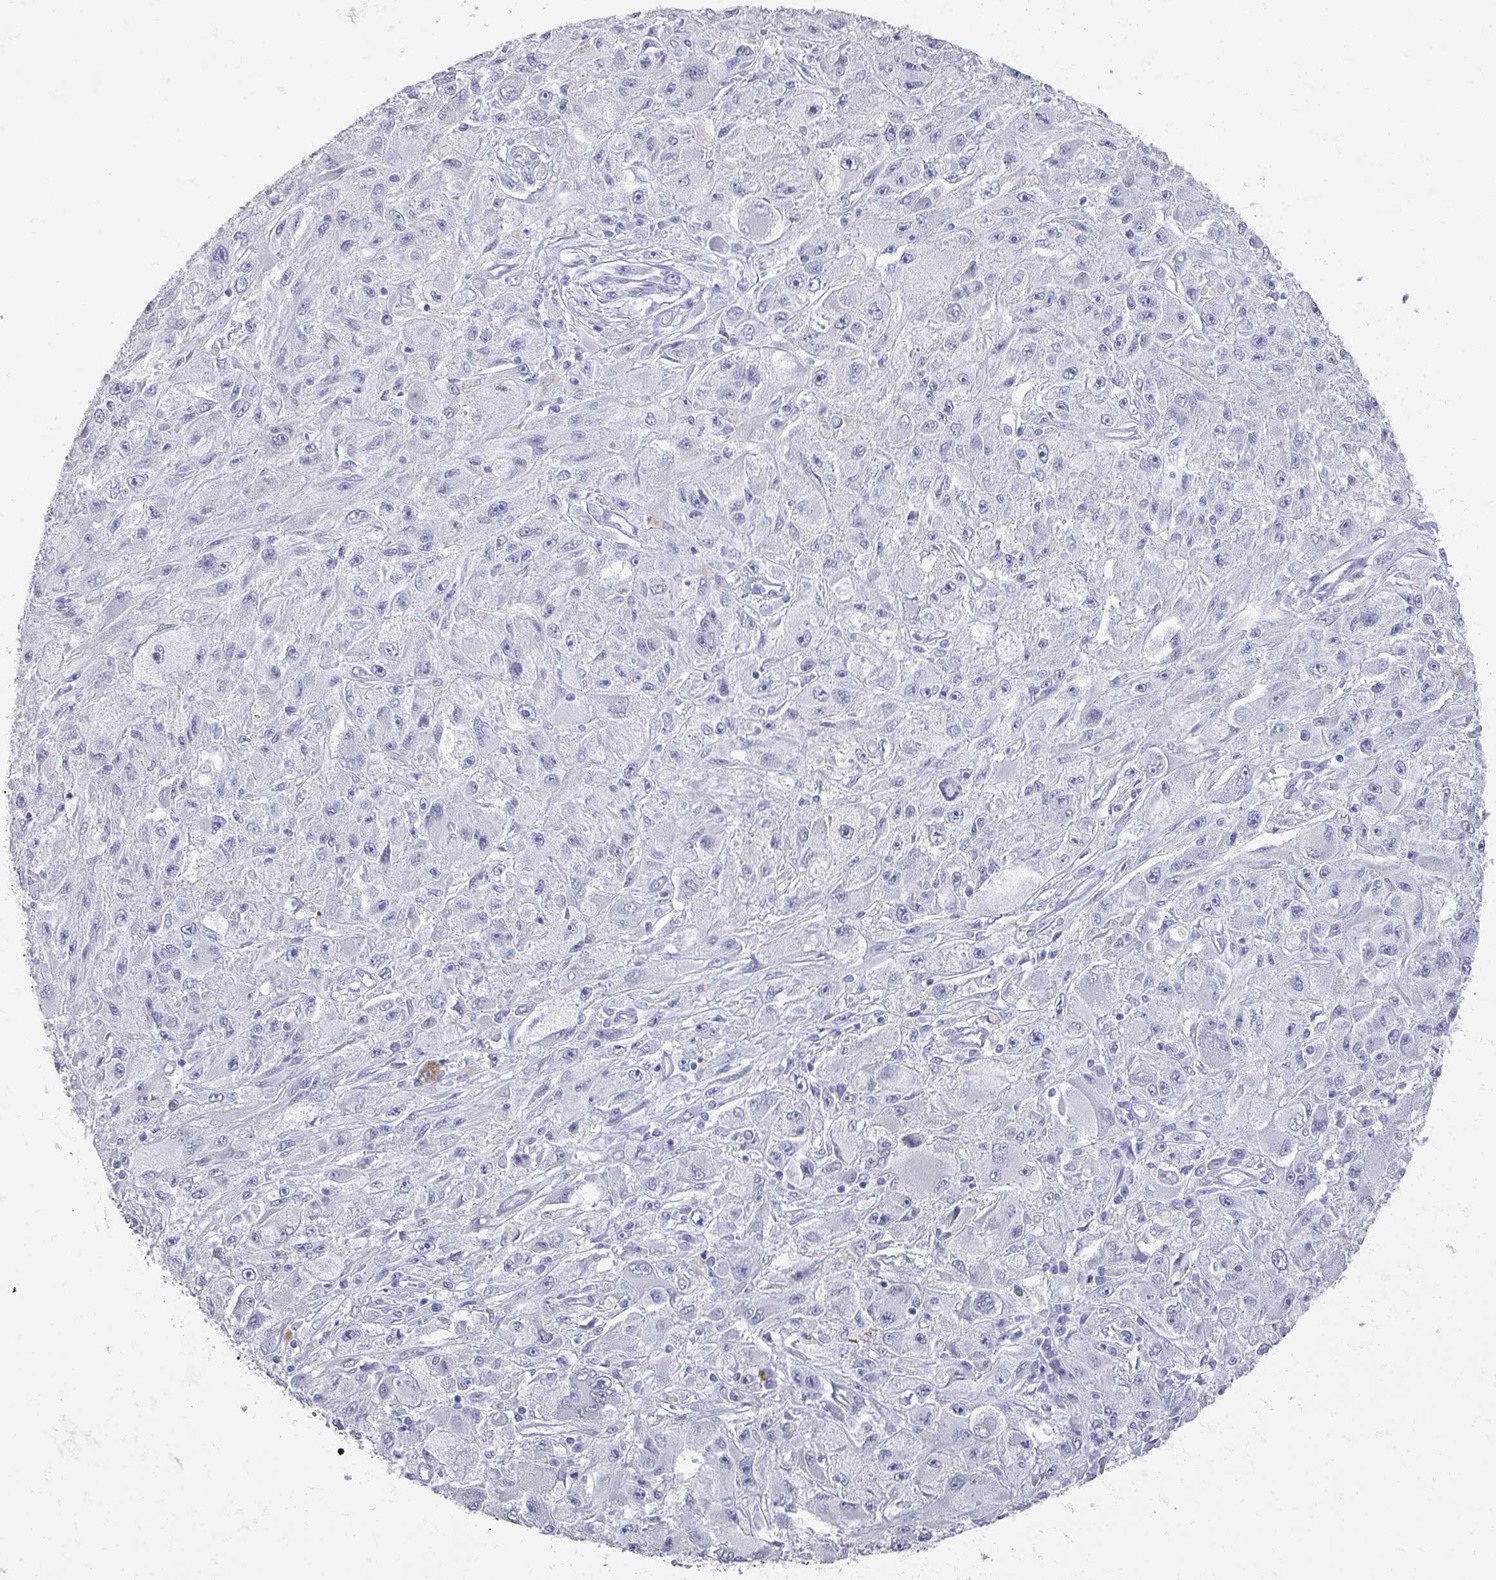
{"staining": {"intensity": "negative", "quantity": "none", "location": "none"}, "tissue": "melanoma", "cell_type": "Tumor cells", "image_type": "cancer", "snomed": [{"axis": "morphology", "description": "Malignant melanoma, Metastatic site"}, {"axis": "topography", "description": "Skin"}], "caption": "IHC image of malignant melanoma (metastatic site) stained for a protein (brown), which displays no expression in tumor cells. The staining was performed using DAB to visualize the protein expression in brown, while the nuclei were stained in blue with hematoxylin (Magnification: 20x).", "gene": "OMG", "patient": {"sex": "male", "age": 53}}